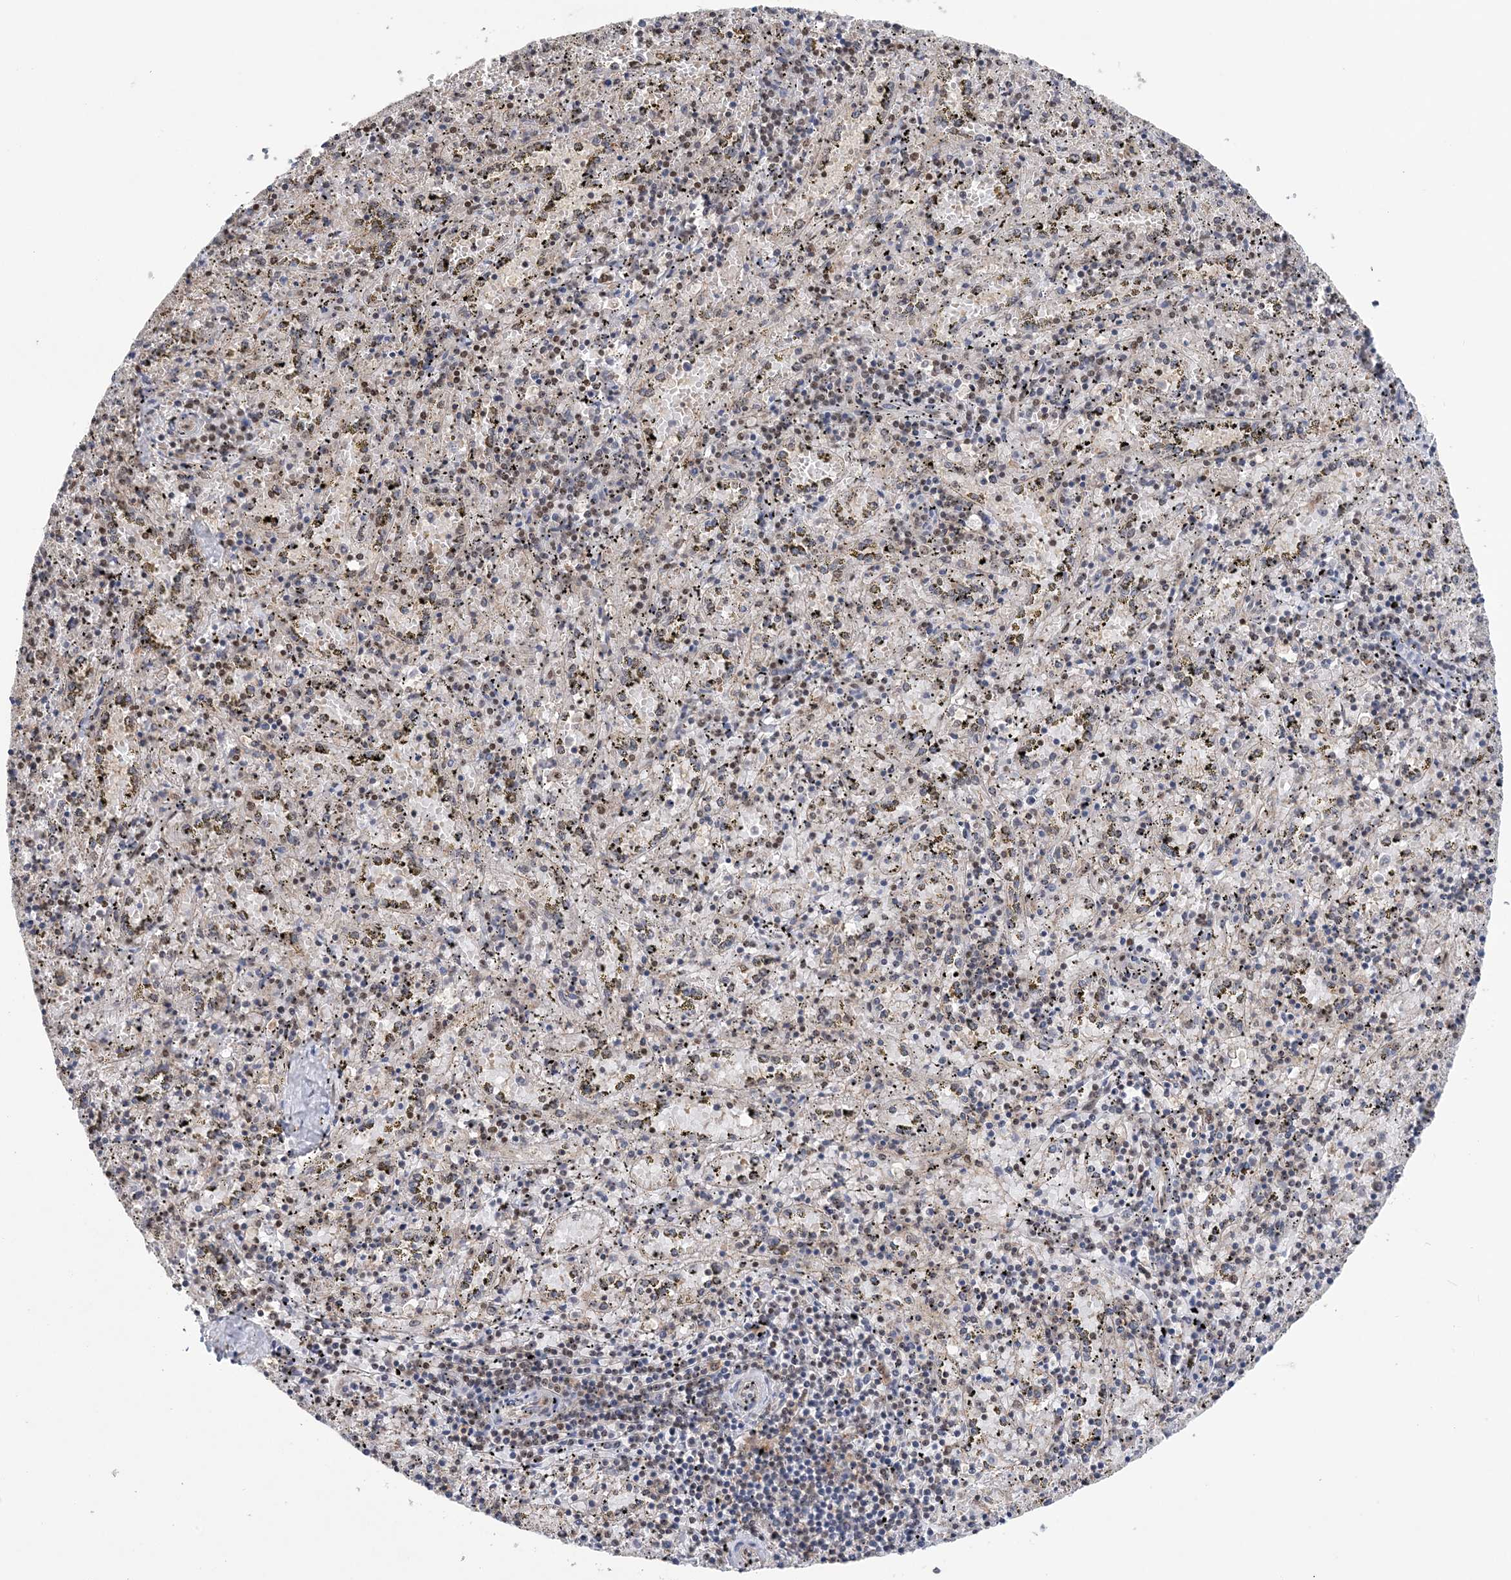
{"staining": {"intensity": "moderate", "quantity": "25%-75%", "location": "nuclear"}, "tissue": "spleen", "cell_type": "Cells in red pulp", "image_type": "normal", "snomed": [{"axis": "morphology", "description": "Normal tissue, NOS"}, {"axis": "topography", "description": "Spleen"}], "caption": "IHC (DAB (3,3'-diaminobenzidine)) staining of benign spleen shows moderate nuclear protein positivity in about 25%-75% of cells in red pulp. Immunohistochemistry (ihc) stains the protein of interest in brown and the nuclei are stained blue.", "gene": "CCDC152", "patient": {"sex": "male", "age": 11}}